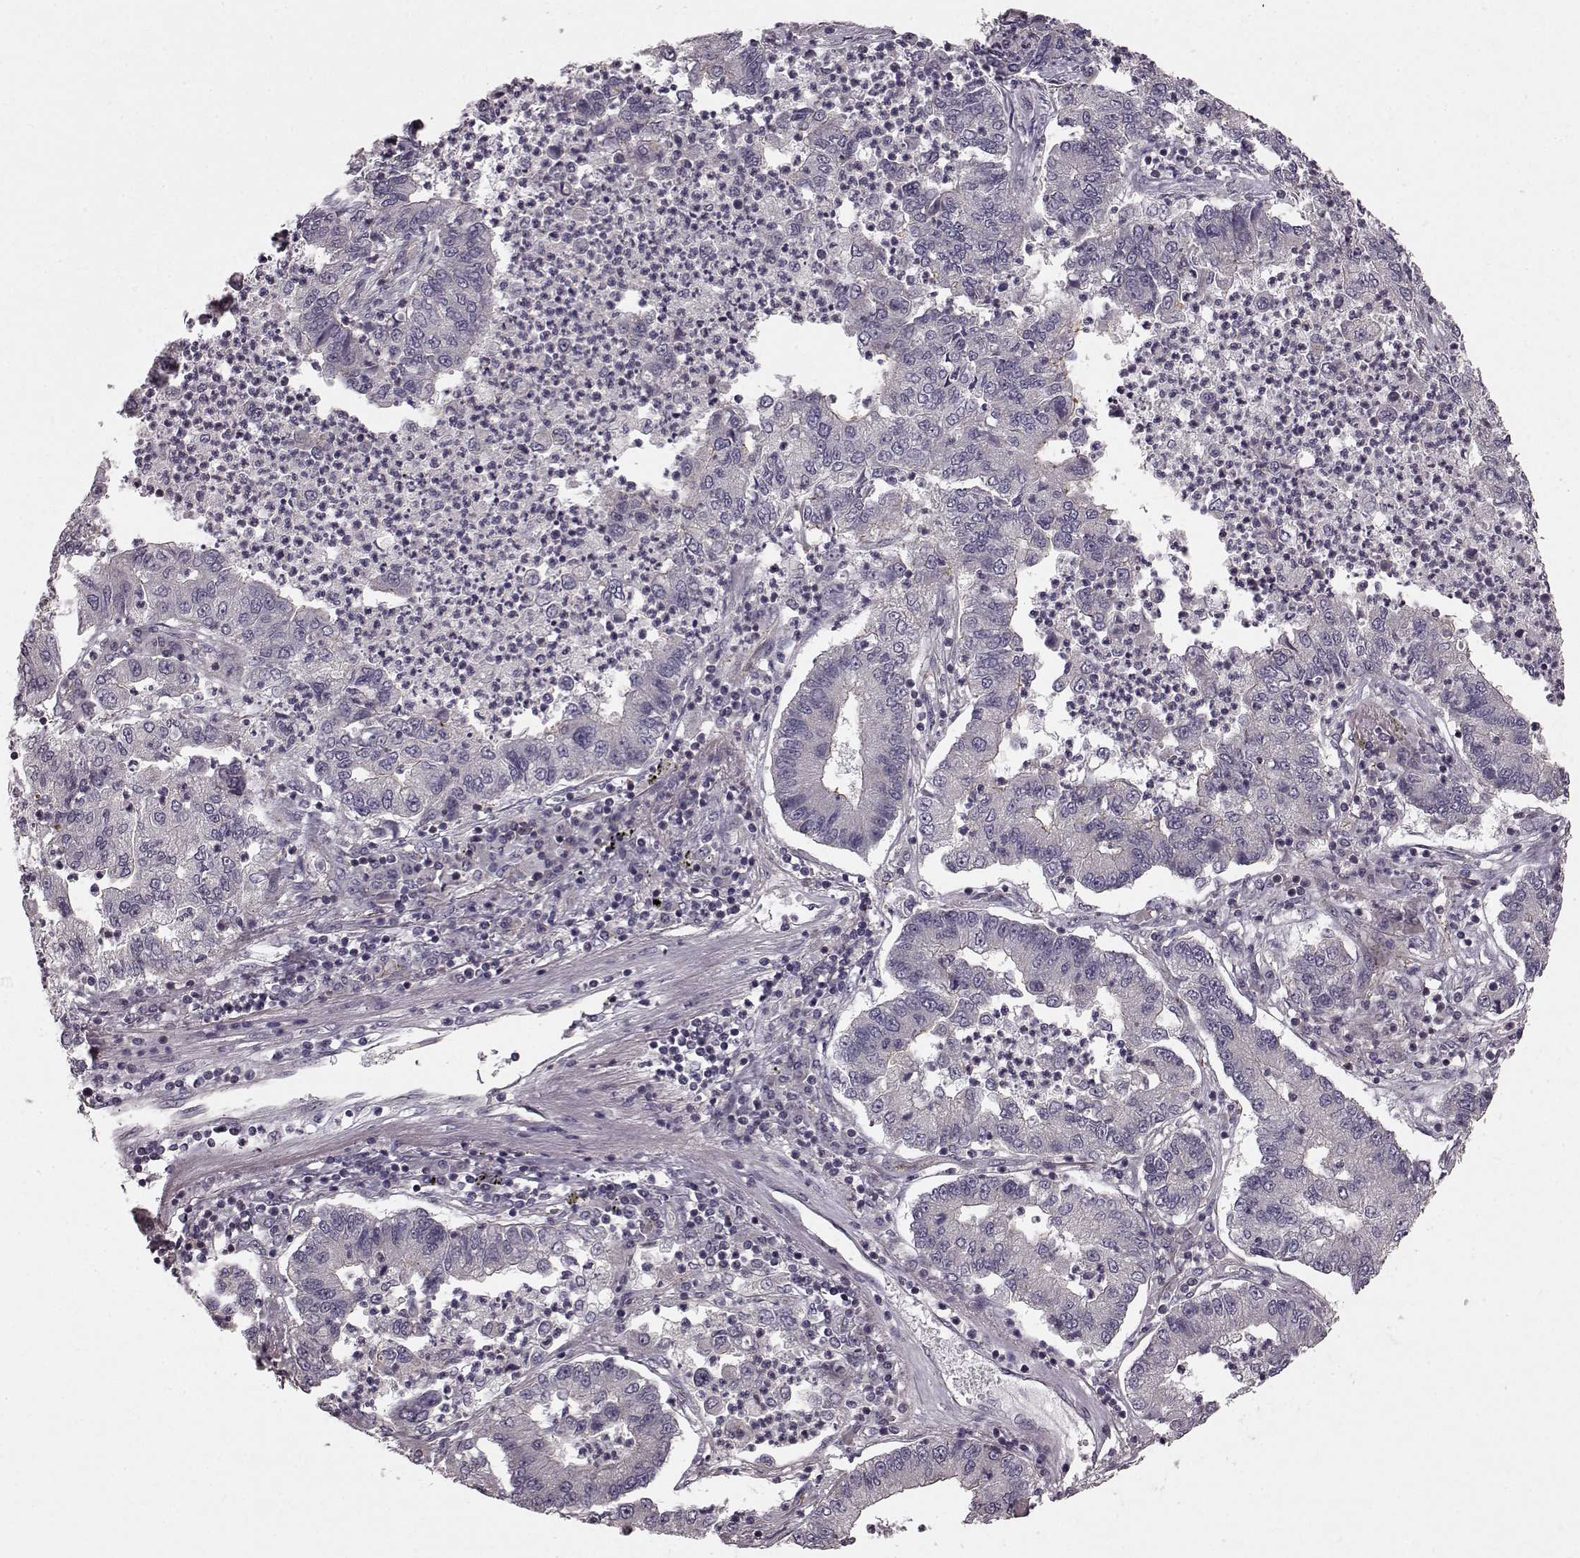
{"staining": {"intensity": "negative", "quantity": "none", "location": "none"}, "tissue": "lung cancer", "cell_type": "Tumor cells", "image_type": "cancer", "snomed": [{"axis": "morphology", "description": "Adenocarcinoma, NOS"}, {"axis": "topography", "description": "Lung"}], "caption": "This is an IHC micrograph of lung adenocarcinoma. There is no expression in tumor cells.", "gene": "SLC22A18", "patient": {"sex": "female", "age": 57}}